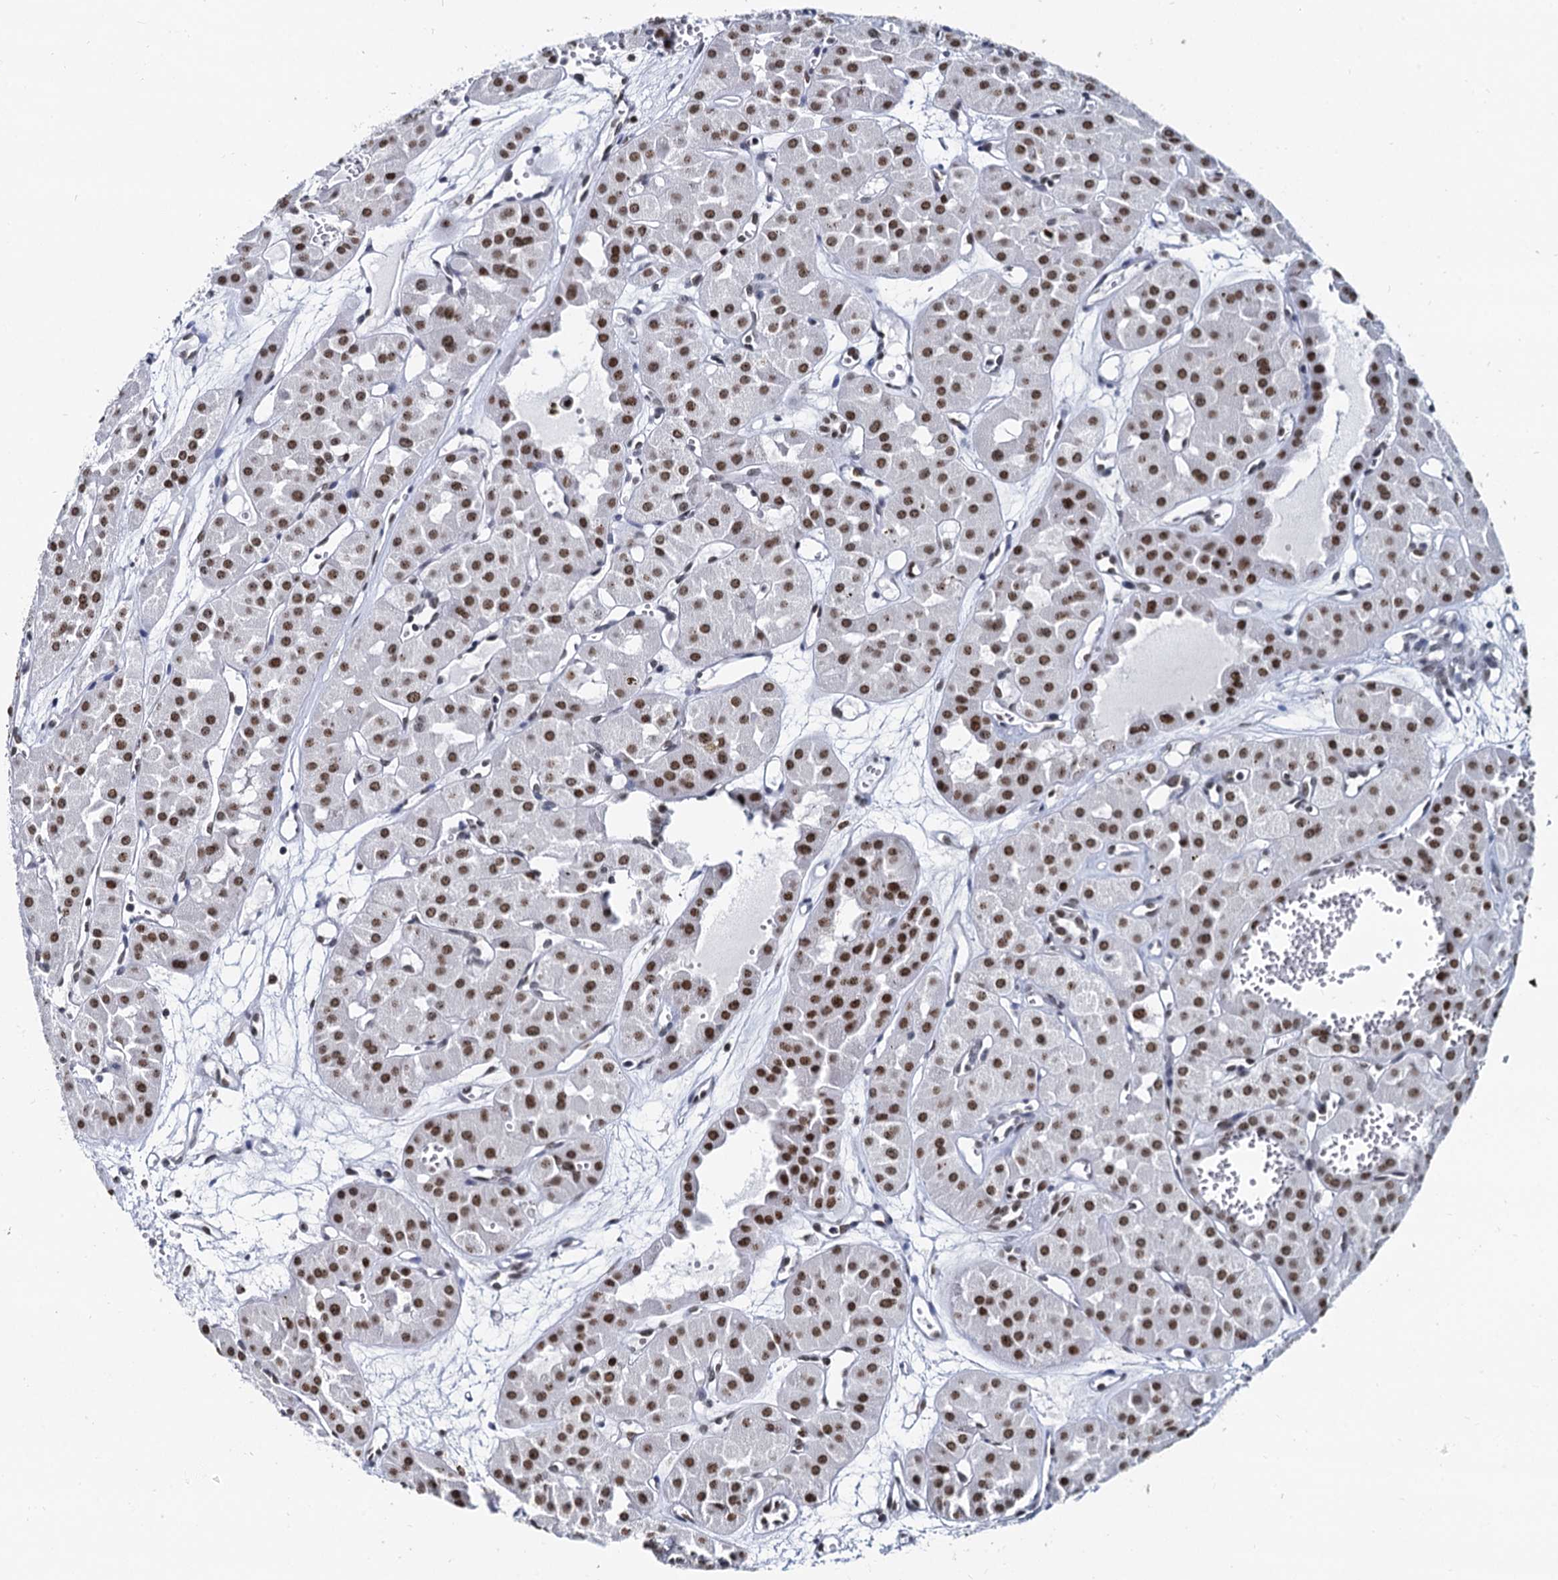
{"staining": {"intensity": "strong", "quantity": ">75%", "location": "nuclear"}, "tissue": "renal cancer", "cell_type": "Tumor cells", "image_type": "cancer", "snomed": [{"axis": "morphology", "description": "Carcinoma, NOS"}, {"axis": "topography", "description": "Kidney"}], "caption": "This photomicrograph demonstrates immunohistochemistry staining of renal cancer, with high strong nuclear staining in approximately >75% of tumor cells.", "gene": "CMAS", "patient": {"sex": "female", "age": 75}}